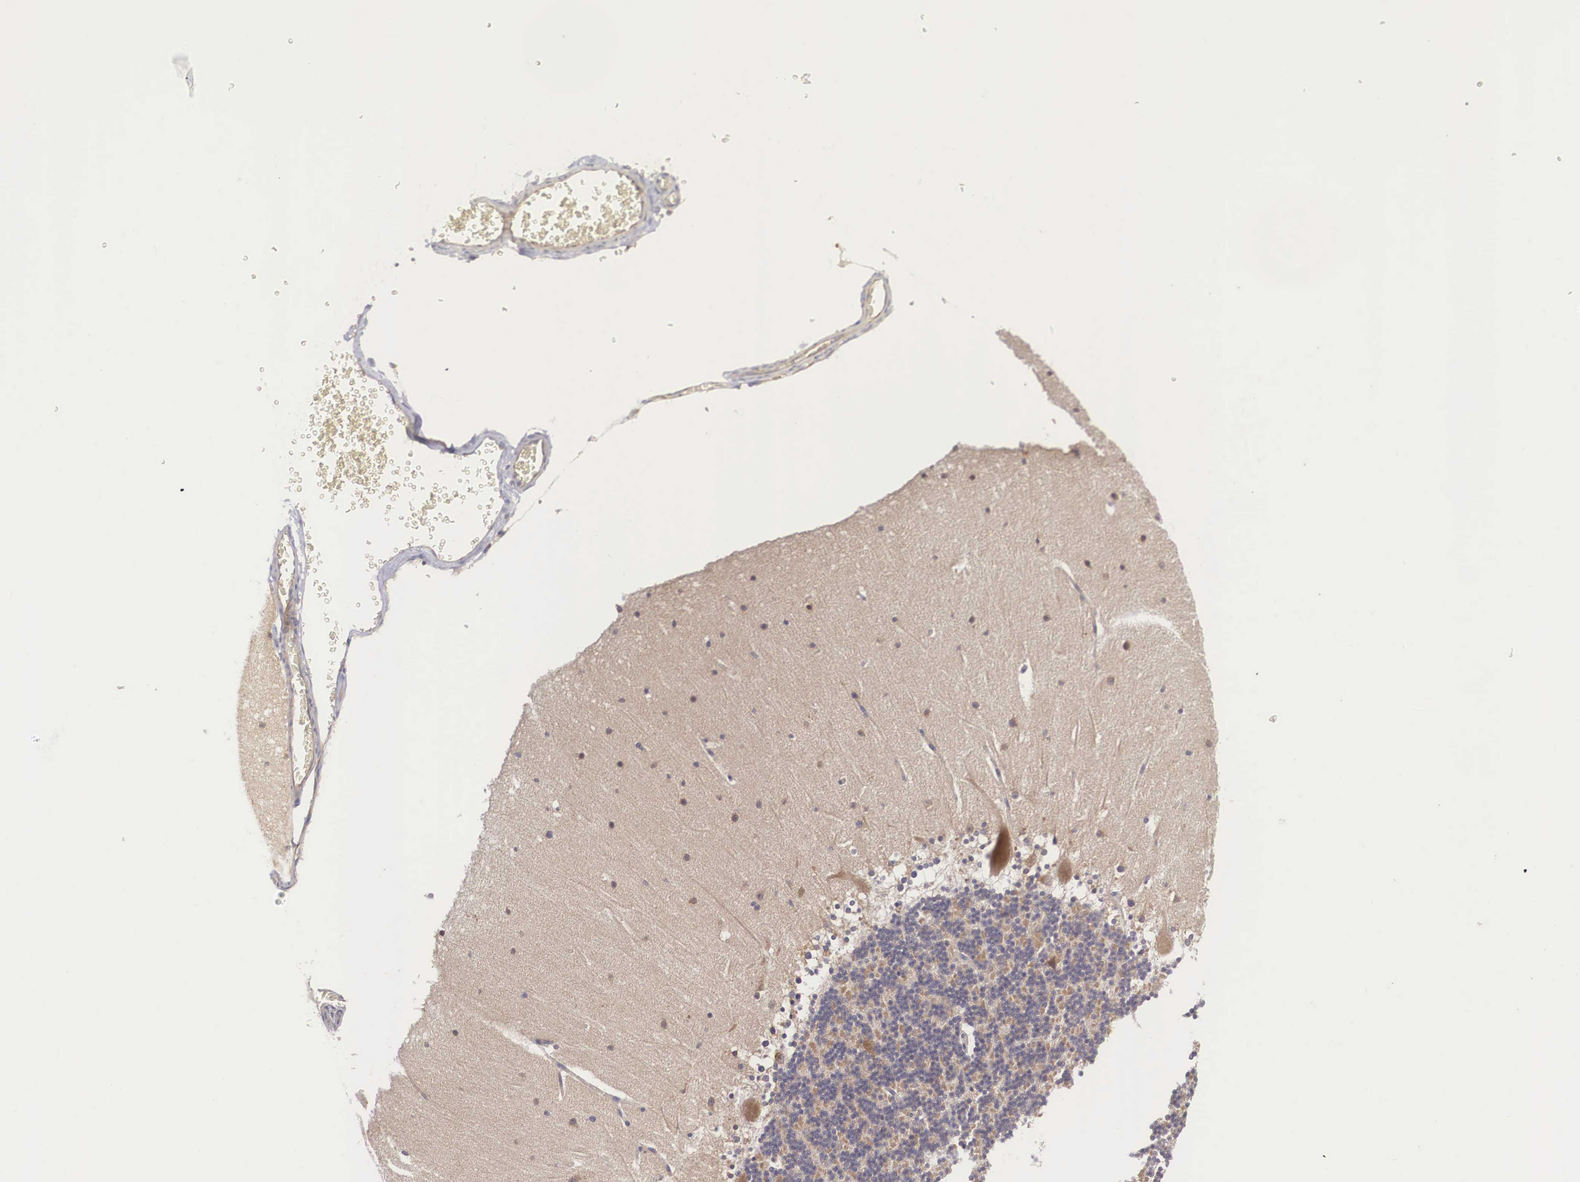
{"staining": {"intensity": "negative", "quantity": "none", "location": "none"}, "tissue": "cerebellum", "cell_type": "Cells in granular layer", "image_type": "normal", "snomed": [{"axis": "morphology", "description": "Normal tissue, NOS"}, {"axis": "topography", "description": "Cerebellum"}], "caption": "High power microscopy micrograph of an immunohistochemistry (IHC) histopathology image of unremarkable cerebellum, revealing no significant expression in cells in granular layer.", "gene": "GRIPAP1", "patient": {"sex": "female", "age": 19}}